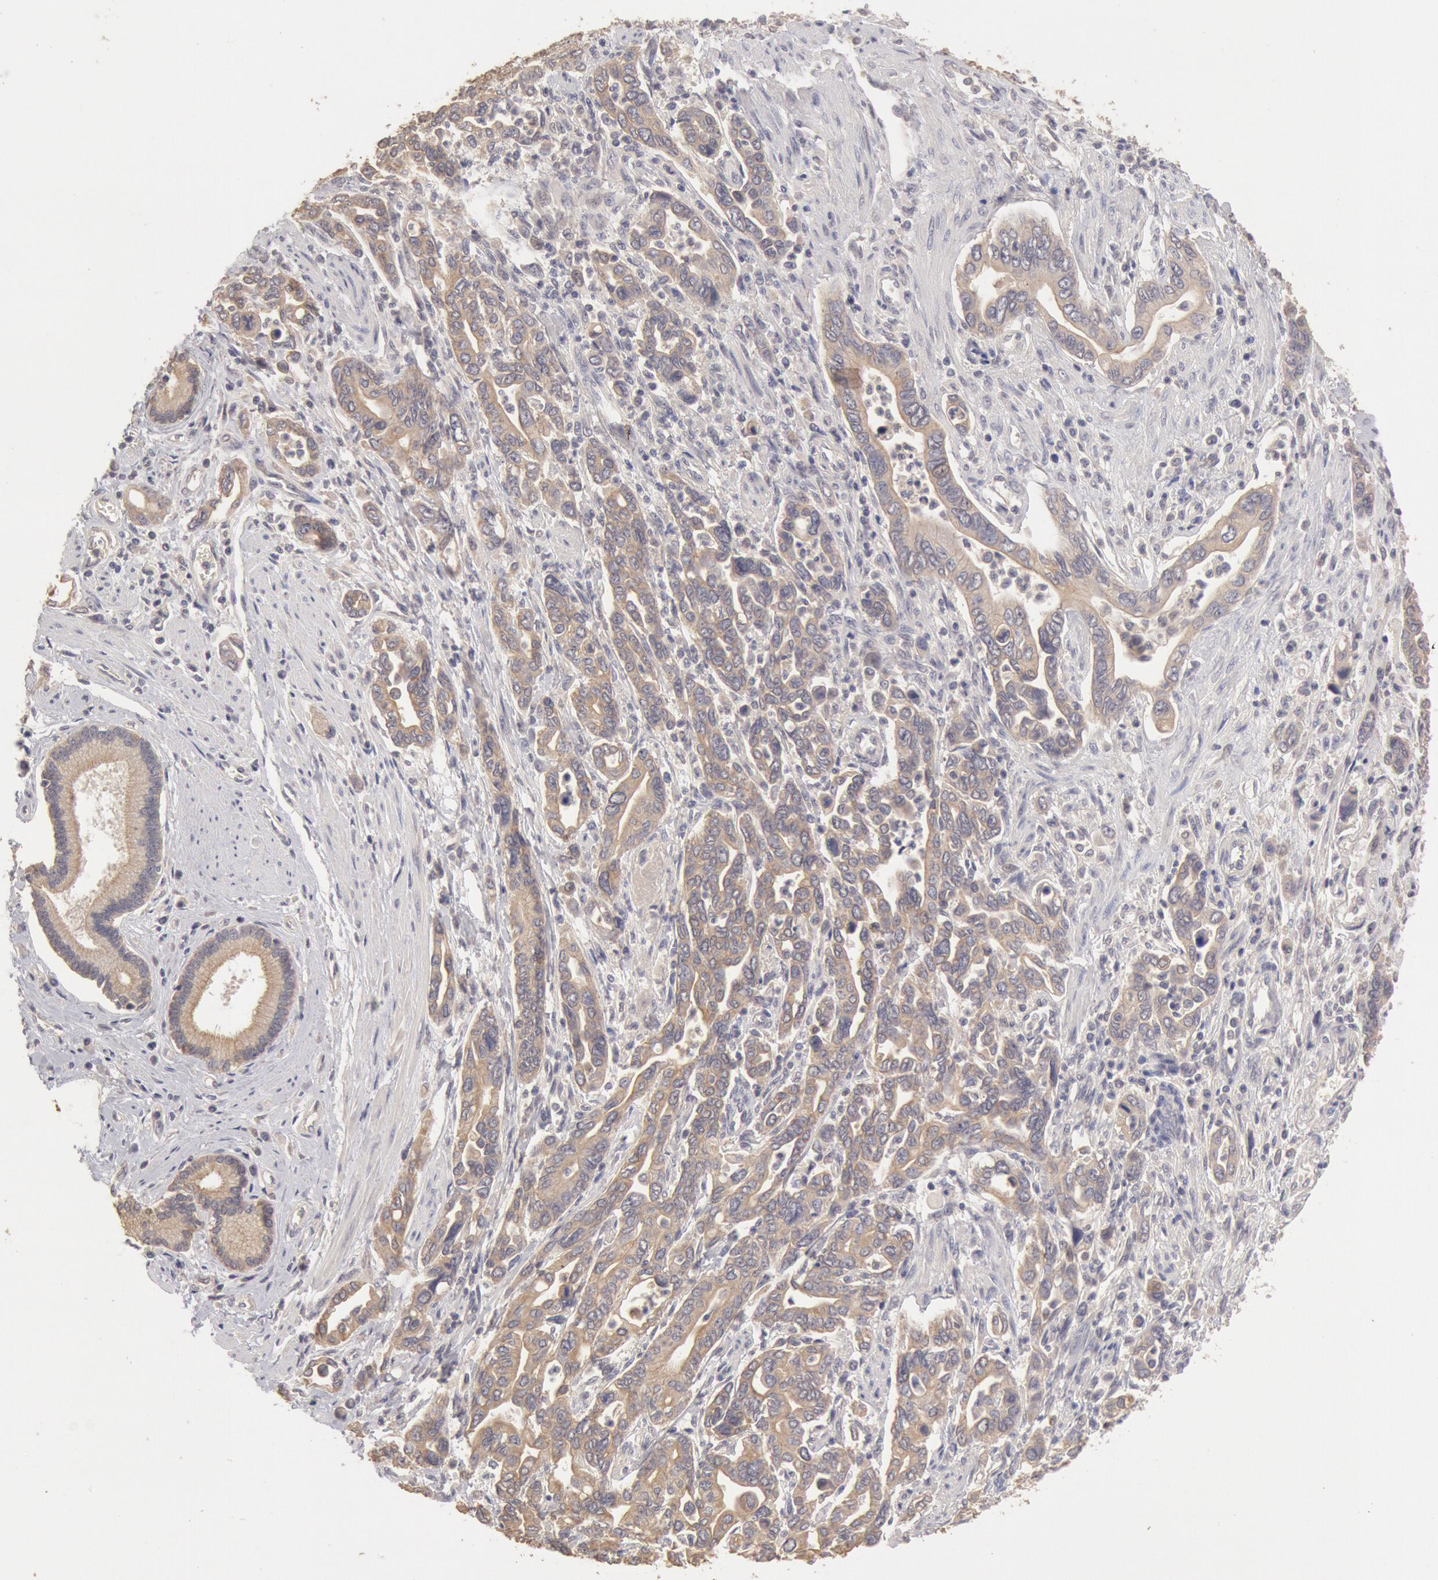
{"staining": {"intensity": "moderate", "quantity": ">75%", "location": "cytoplasmic/membranous"}, "tissue": "pancreatic cancer", "cell_type": "Tumor cells", "image_type": "cancer", "snomed": [{"axis": "morphology", "description": "Adenocarcinoma, NOS"}, {"axis": "topography", "description": "Pancreas"}], "caption": "A photomicrograph of human adenocarcinoma (pancreatic) stained for a protein reveals moderate cytoplasmic/membranous brown staining in tumor cells.", "gene": "ZFP36L1", "patient": {"sex": "female", "age": 57}}